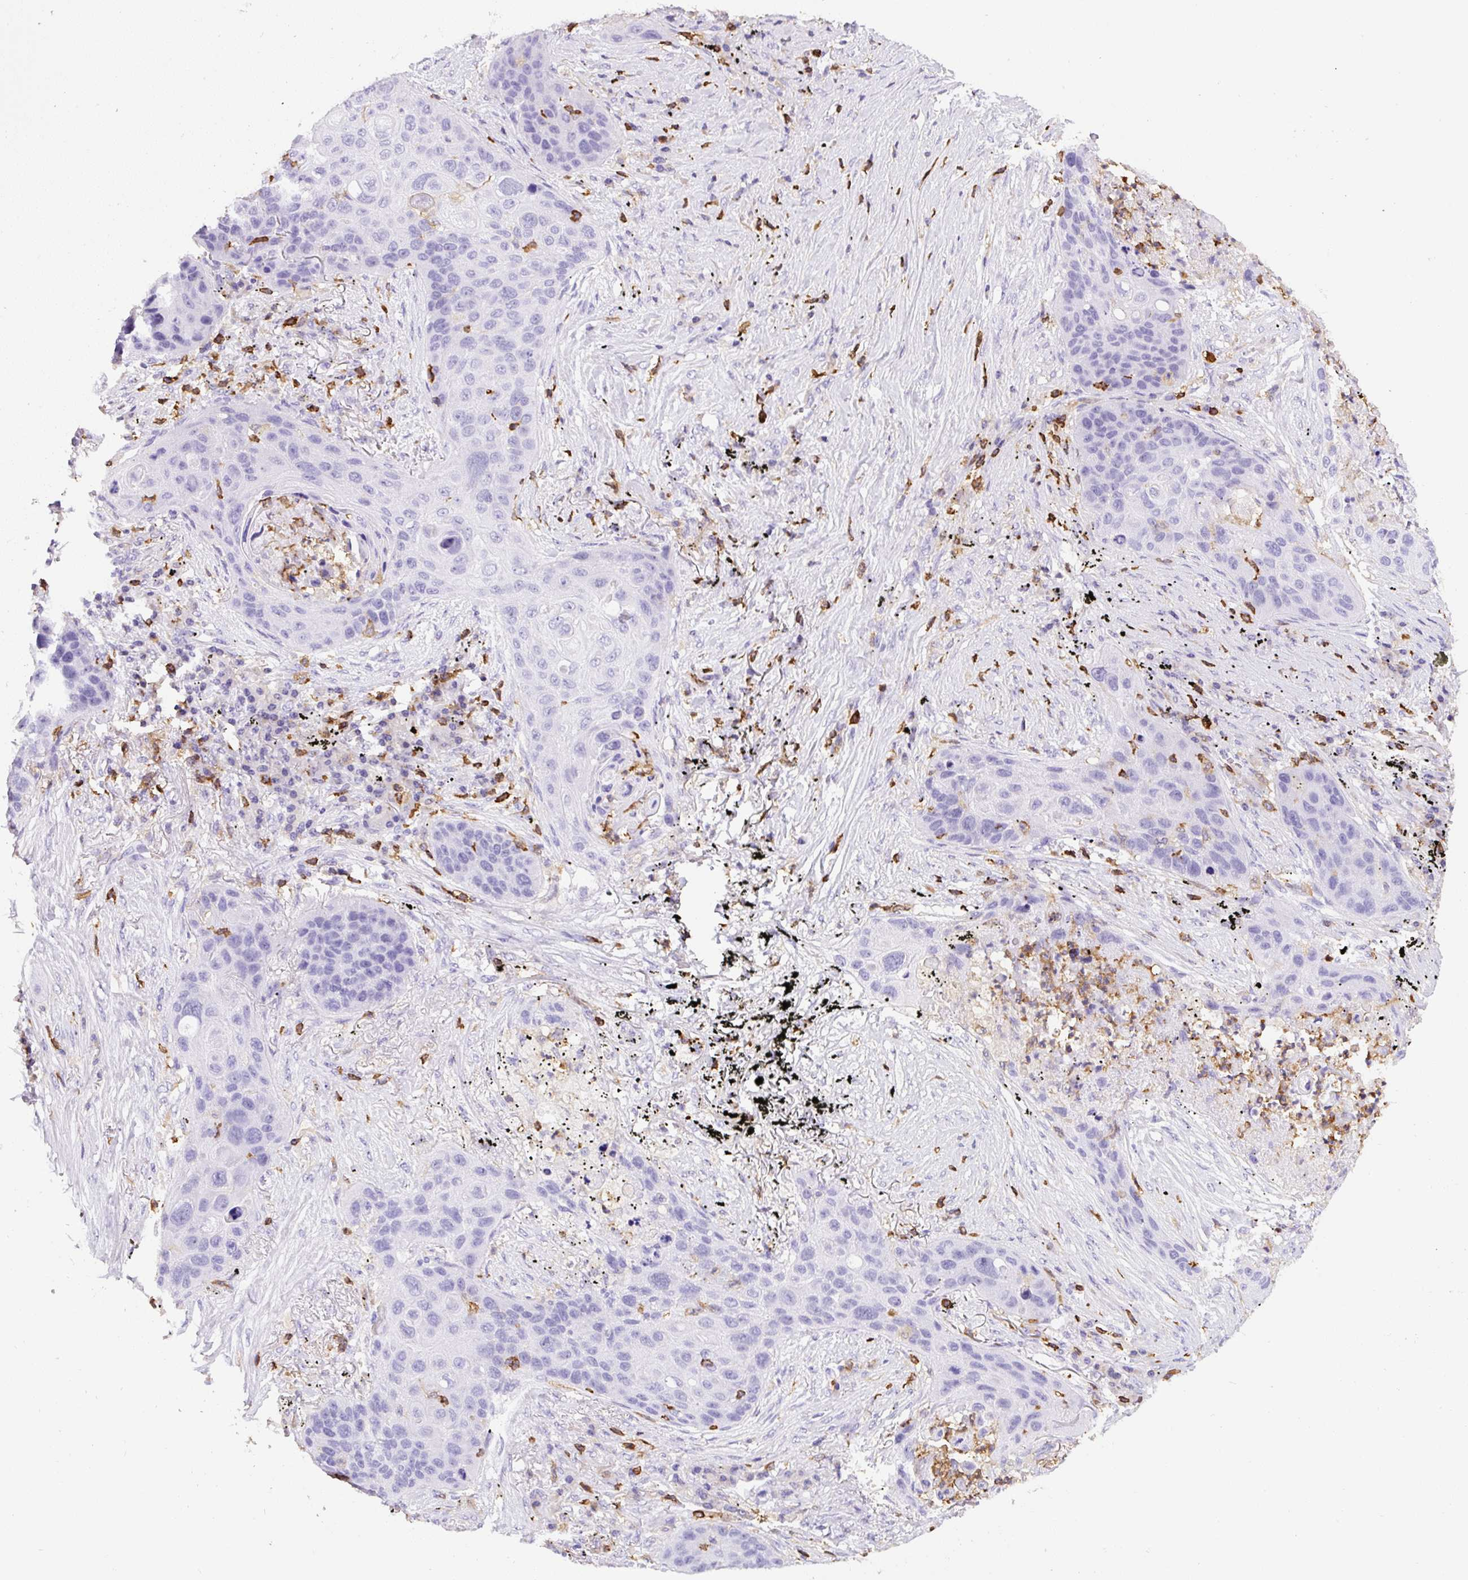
{"staining": {"intensity": "negative", "quantity": "none", "location": "none"}, "tissue": "lung cancer", "cell_type": "Tumor cells", "image_type": "cancer", "snomed": [{"axis": "morphology", "description": "Squamous cell carcinoma, NOS"}, {"axis": "topography", "description": "Lung"}], "caption": "The IHC photomicrograph has no significant staining in tumor cells of lung cancer (squamous cell carcinoma) tissue.", "gene": "FAM228B", "patient": {"sex": "female", "age": 63}}